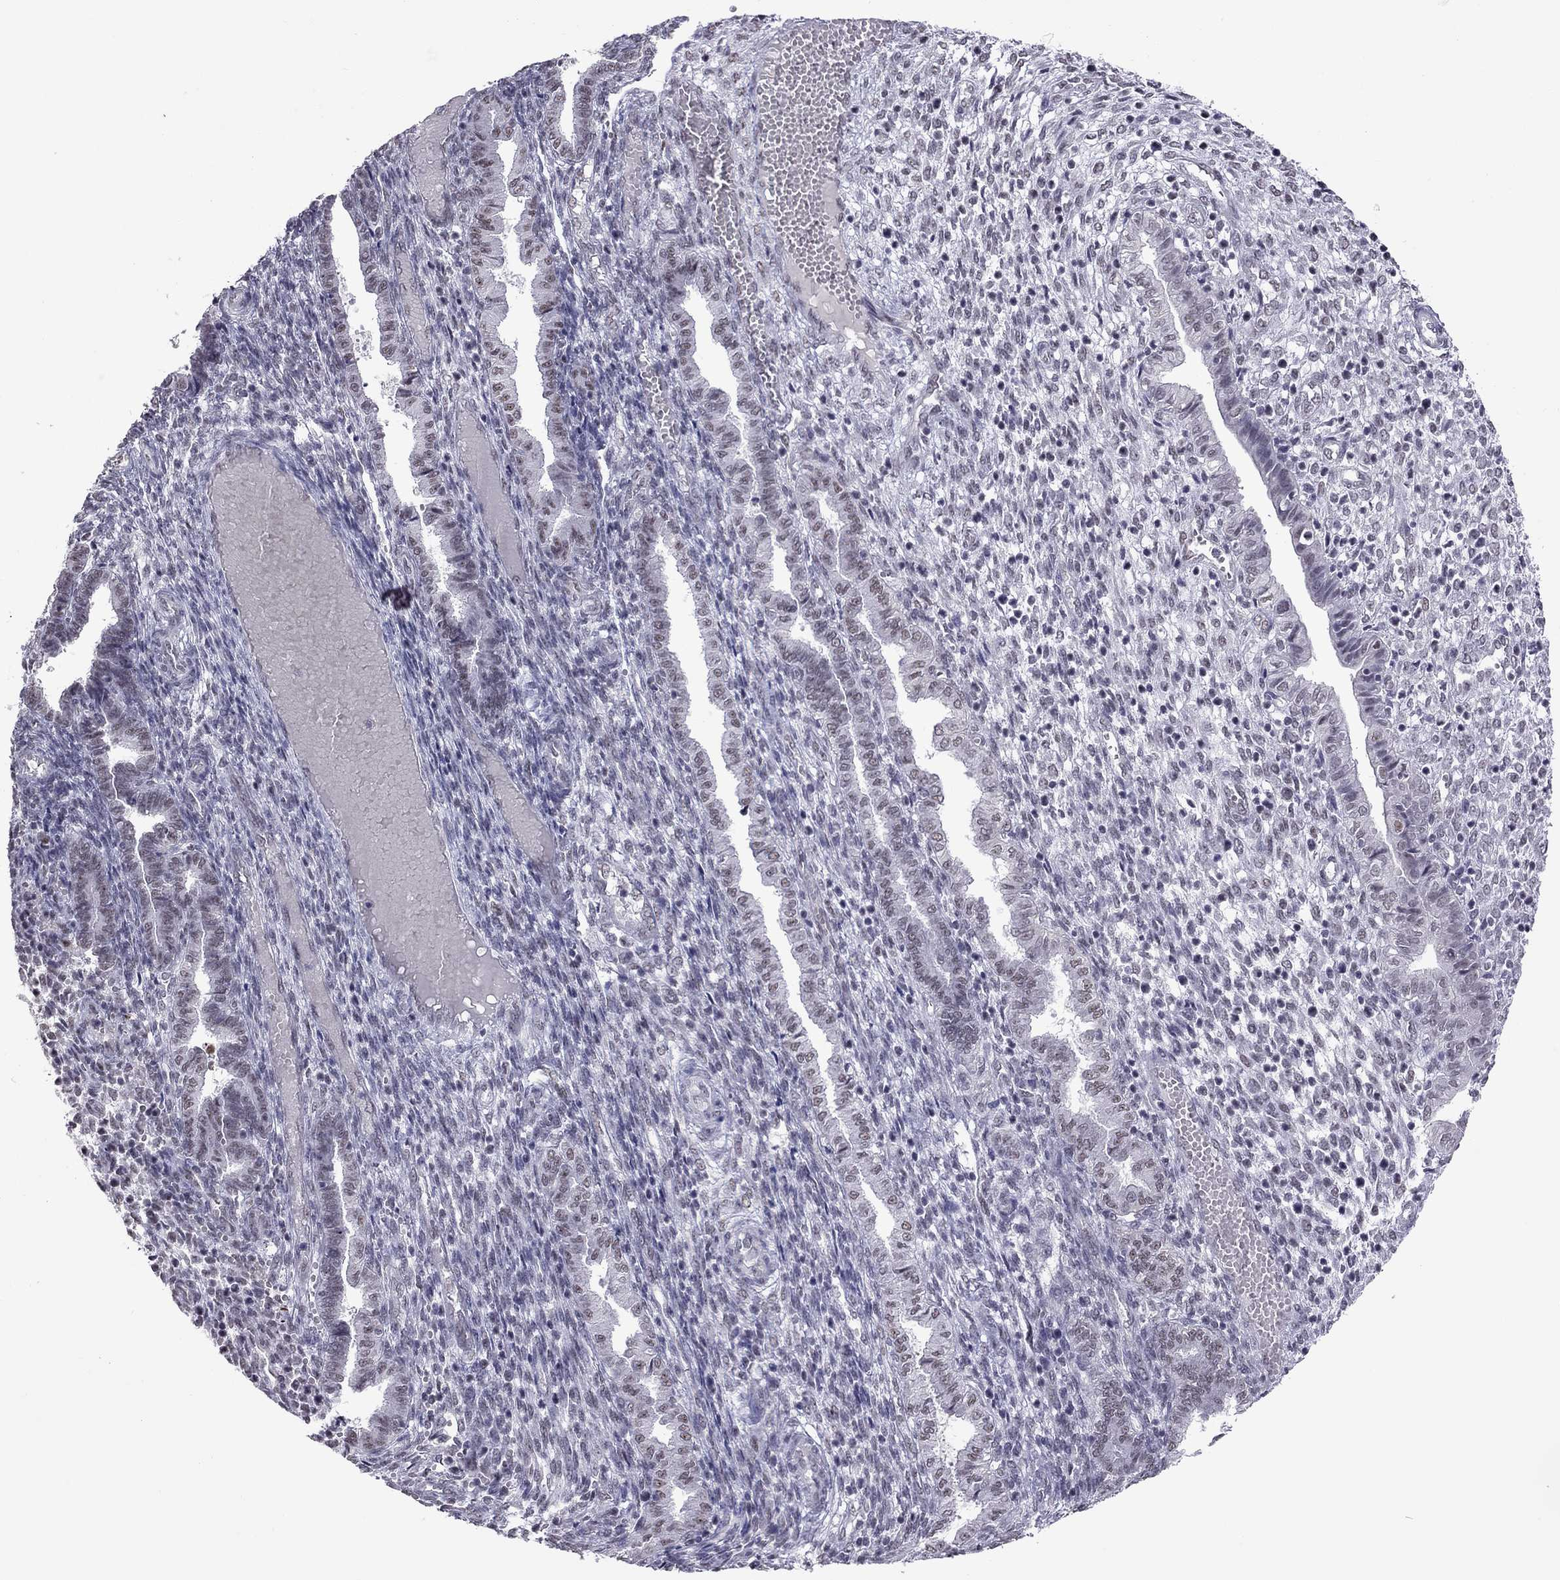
{"staining": {"intensity": "negative", "quantity": "none", "location": "none"}, "tissue": "endometrium", "cell_type": "Cells in endometrial stroma", "image_type": "normal", "snomed": [{"axis": "morphology", "description": "Normal tissue, NOS"}, {"axis": "topography", "description": "Endometrium"}], "caption": "IHC of unremarkable human endometrium displays no staining in cells in endometrial stroma. (DAB (3,3'-diaminobenzidine) immunohistochemistry, high magnification).", "gene": "PPP1R3A", "patient": {"sex": "female", "age": 43}}